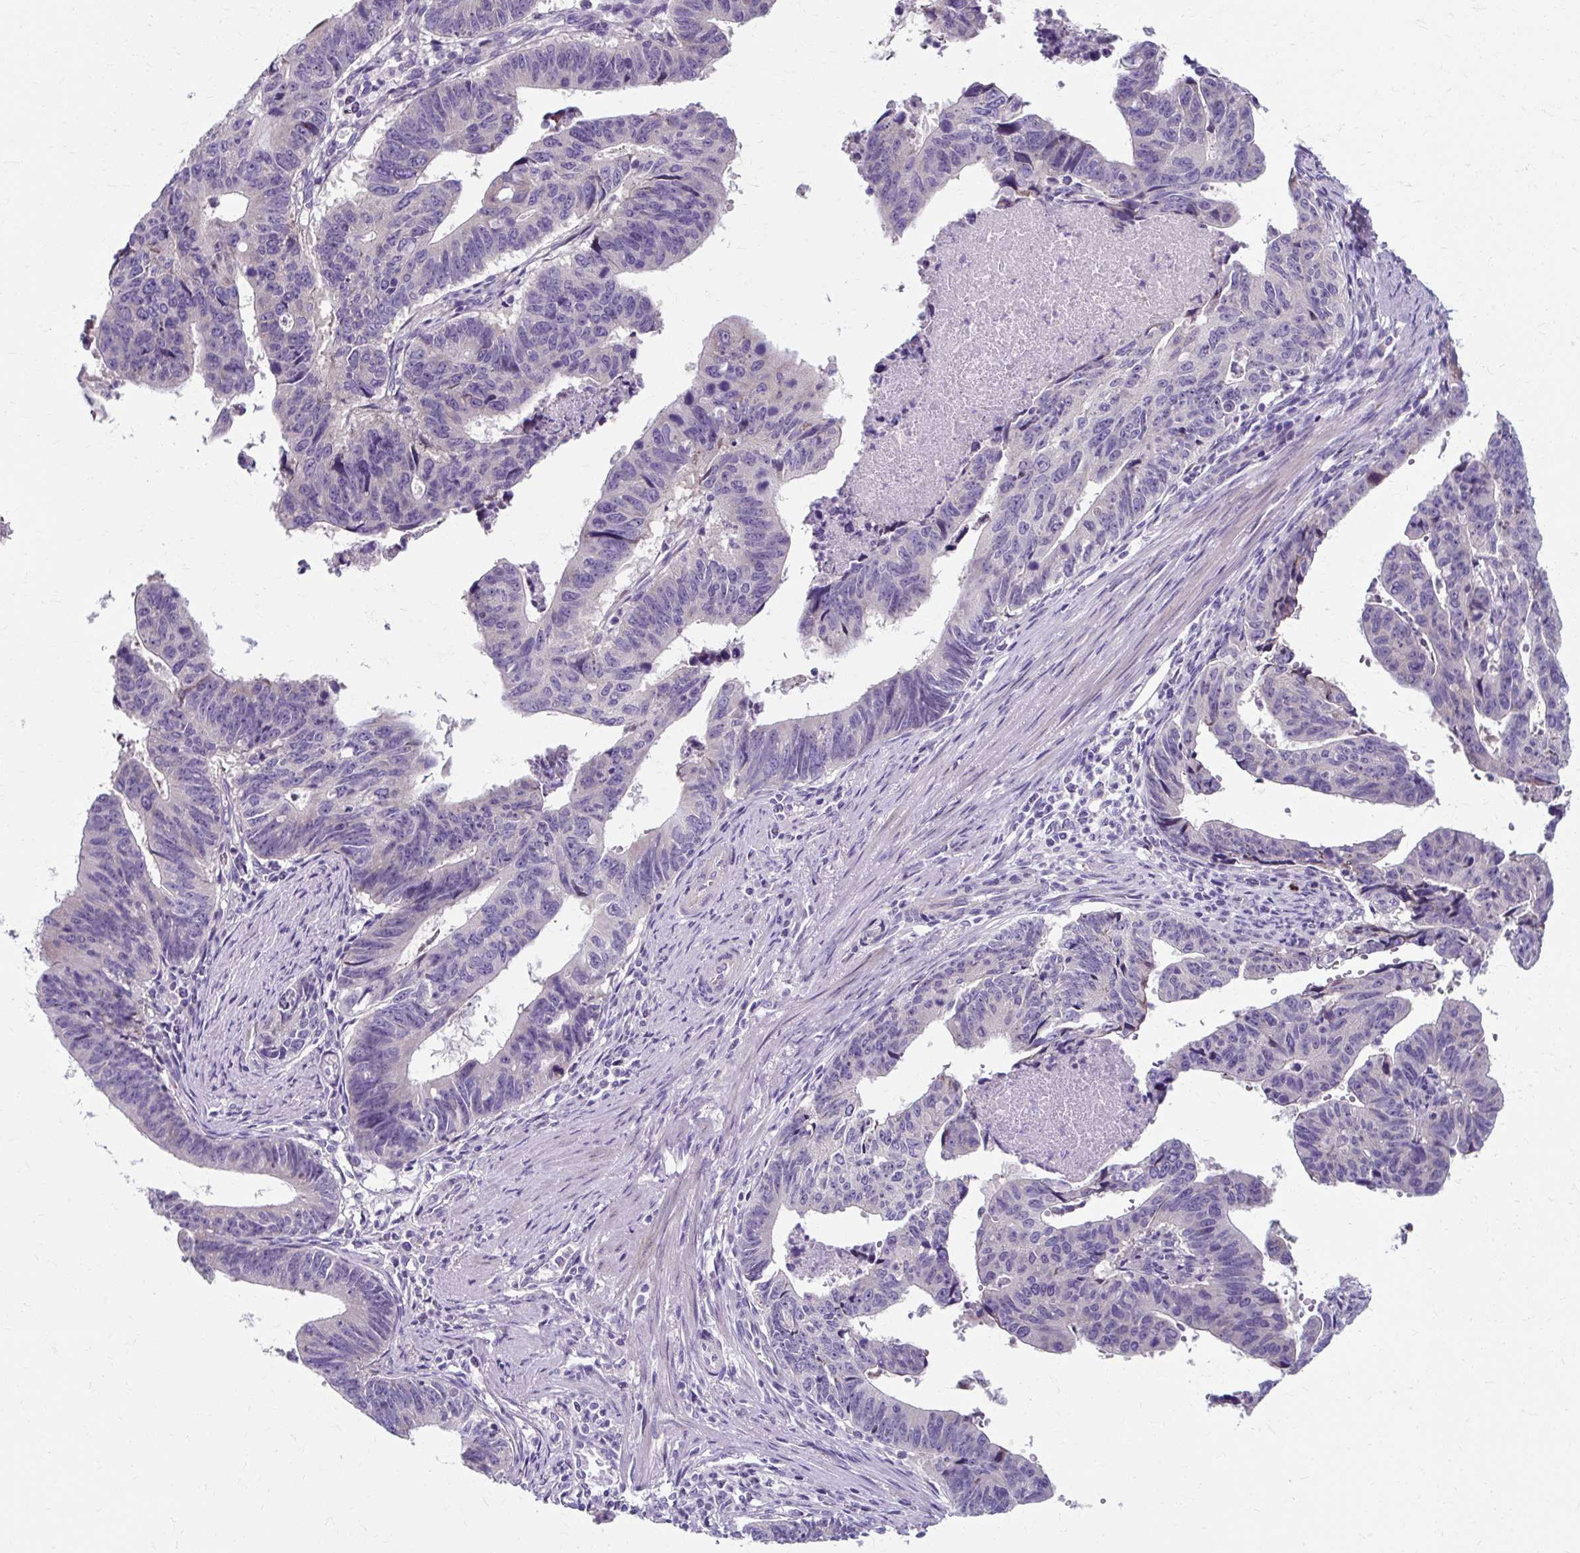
{"staining": {"intensity": "negative", "quantity": "none", "location": "none"}, "tissue": "stomach cancer", "cell_type": "Tumor cells", "image_type": "cancer", "snomed": [{"axis": "morphology", "description": "Adenocarcinoma, NOS"}, {"axis": "topography", "description": "Stomach"}], "caption": "Immunohistochemistry image of neoplastic tissue: stomach adenocarcinoma stained with DAB exhibits no significant protein staining in tumor cells.", "gene": "ZNF555", "patient": {"sex": "male", "age": 59}}